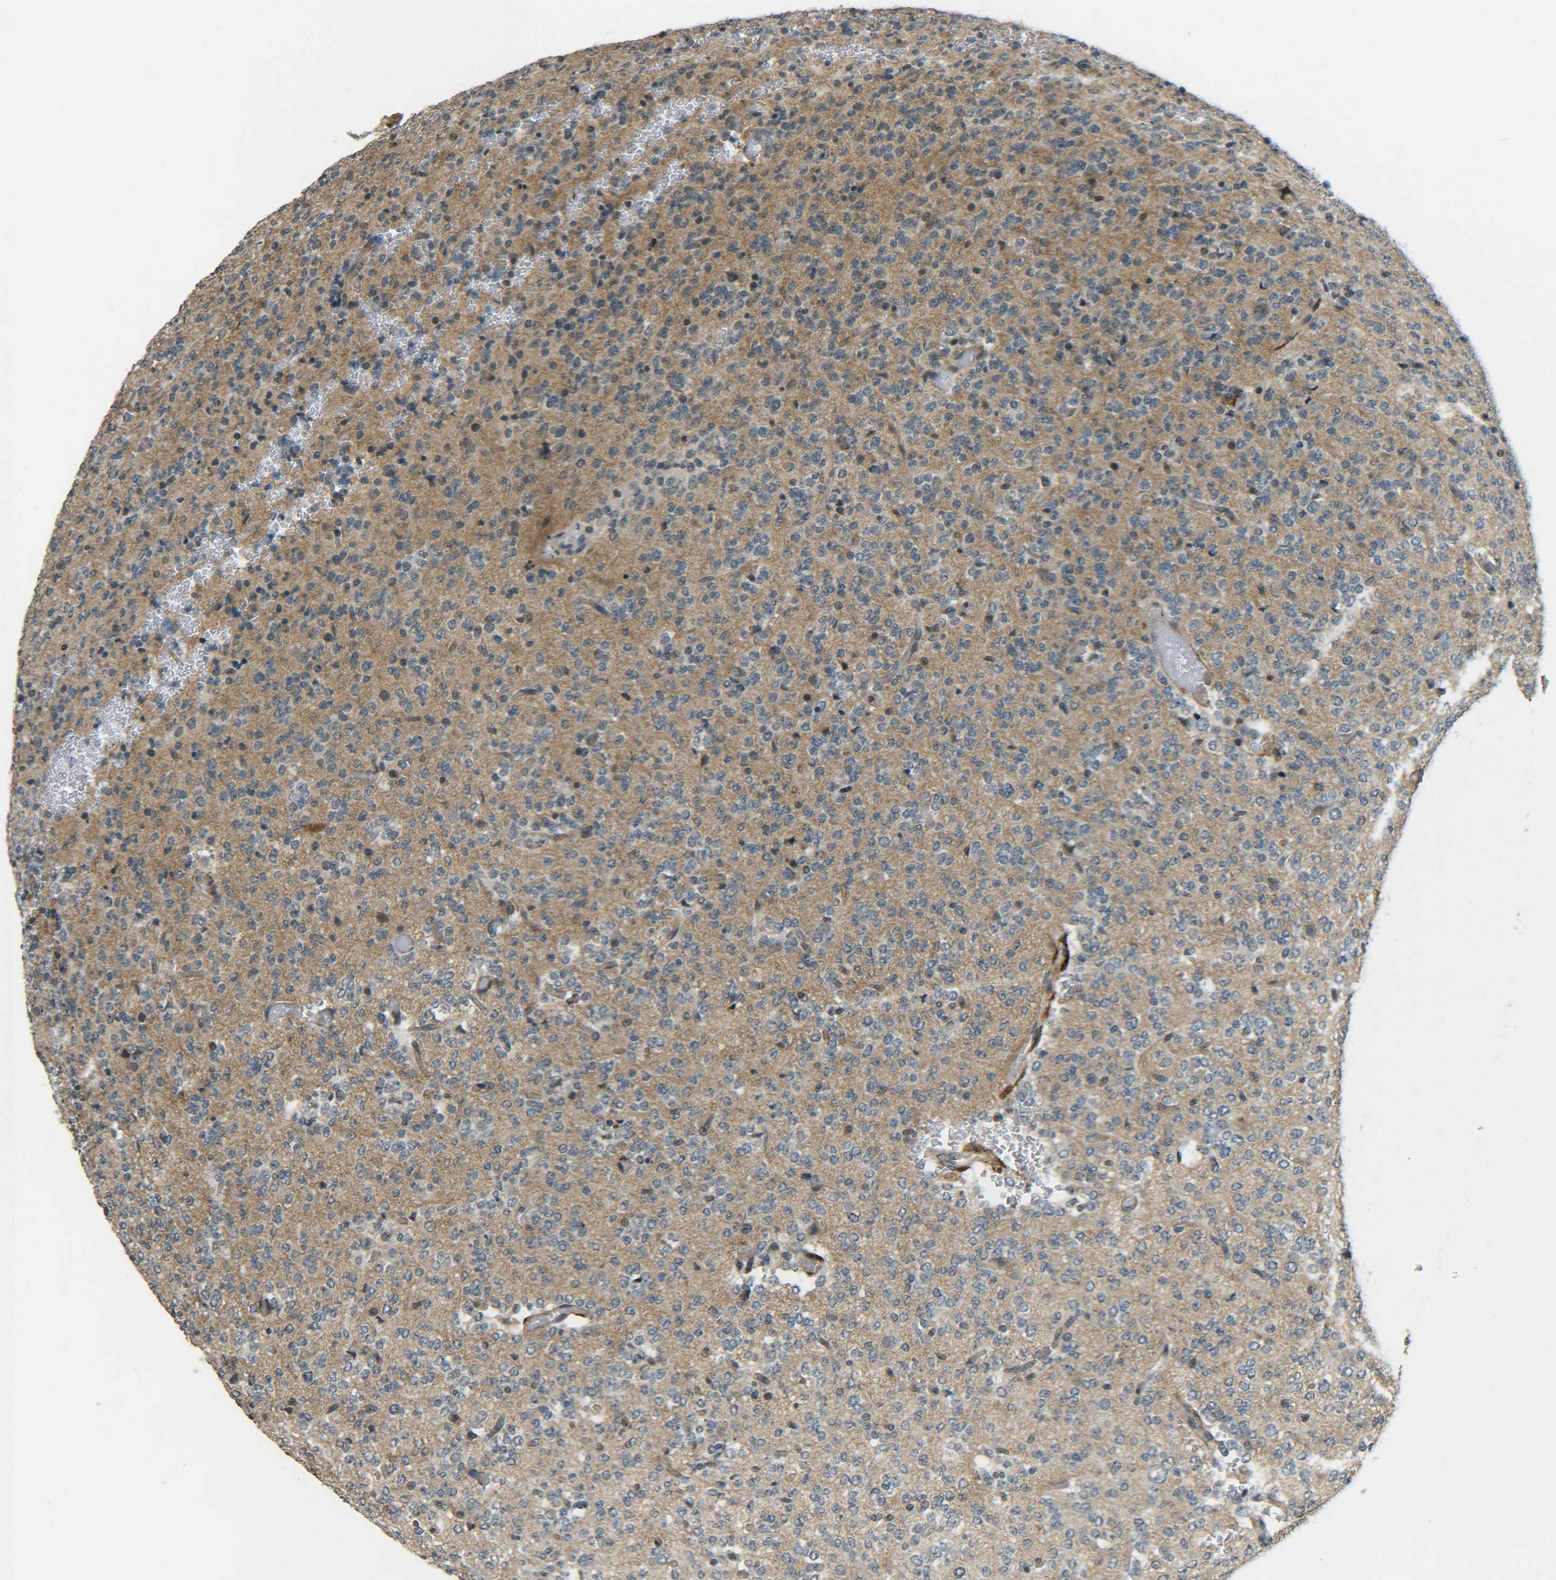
{"staining": {"intensity": "moderate", "quantity": "<25%", "location": "cytoplasmic/membranous"}, "tissue": "glioma", "cell_type": "Tumor cells", "image_type": "cancer", "snomed": [{"axis": "morphology", "description": "Glioma, malignant, Low grade"}, {"axis": "topography", "description": "Brain"}], "caption": "DAB (3,3'-diaminobenzidine) immunohistochemical staining of human malignant glioma (low-grade) exhibits moderate cytoplasmic/membranous protein expression in approximately <25% of tumor cells.", "gene": "DAB2", "patient": {"sex": "male", "age": 38}}